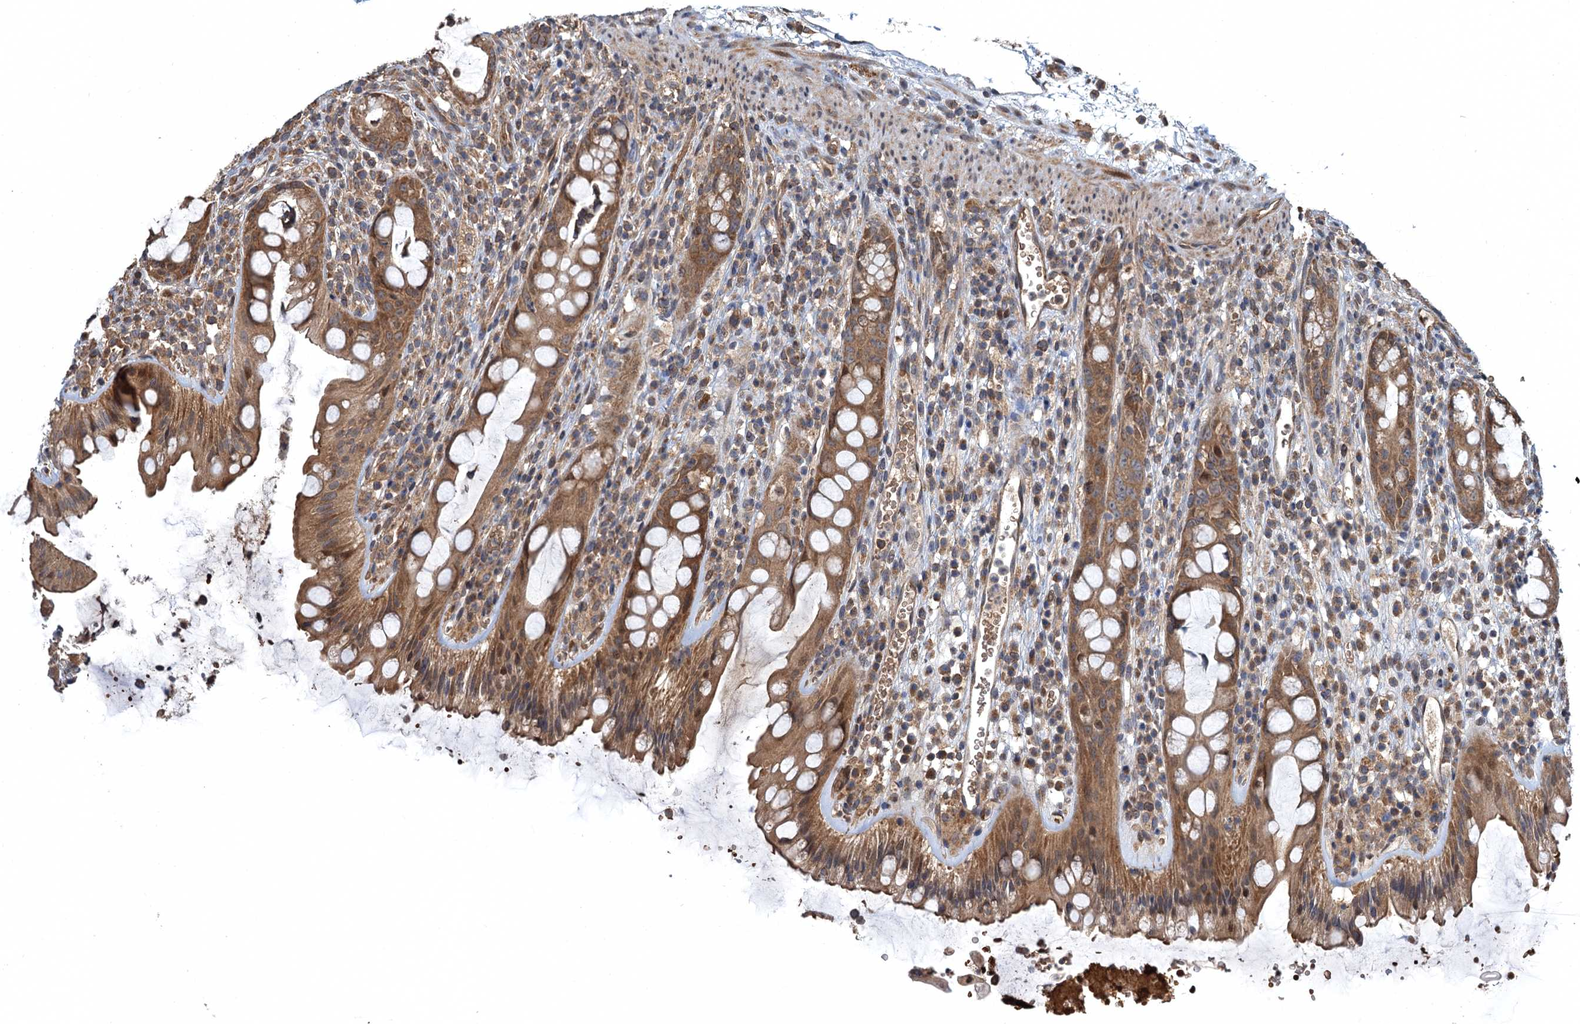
{"staining": {"intensity": "moderate", "quantity": ">75%", "location": "cytoplasmic/membranous"}, "tissue": "rectum", "cell_type": "Glandular cells", "image_type": "normal", "snomed": [{"axis": "morphology", "description": "Normal tissue, NOS"}, {"axis": "topography", "description": "Rectum"}], "caption": "Immunohistochemical staining of benign human rectum reveals >75% levels of moderate cytoplasmic/membranous protein positivity in approximately >75% of glandular cells. The staining was performed using DAB (3,3'-diaminobenzidine), with brown indicating positive protein expression. Nuclei are stained blue with hematoxylin.", "gene": "SNX32", "patient": {"sex": "female", "age": 57}}